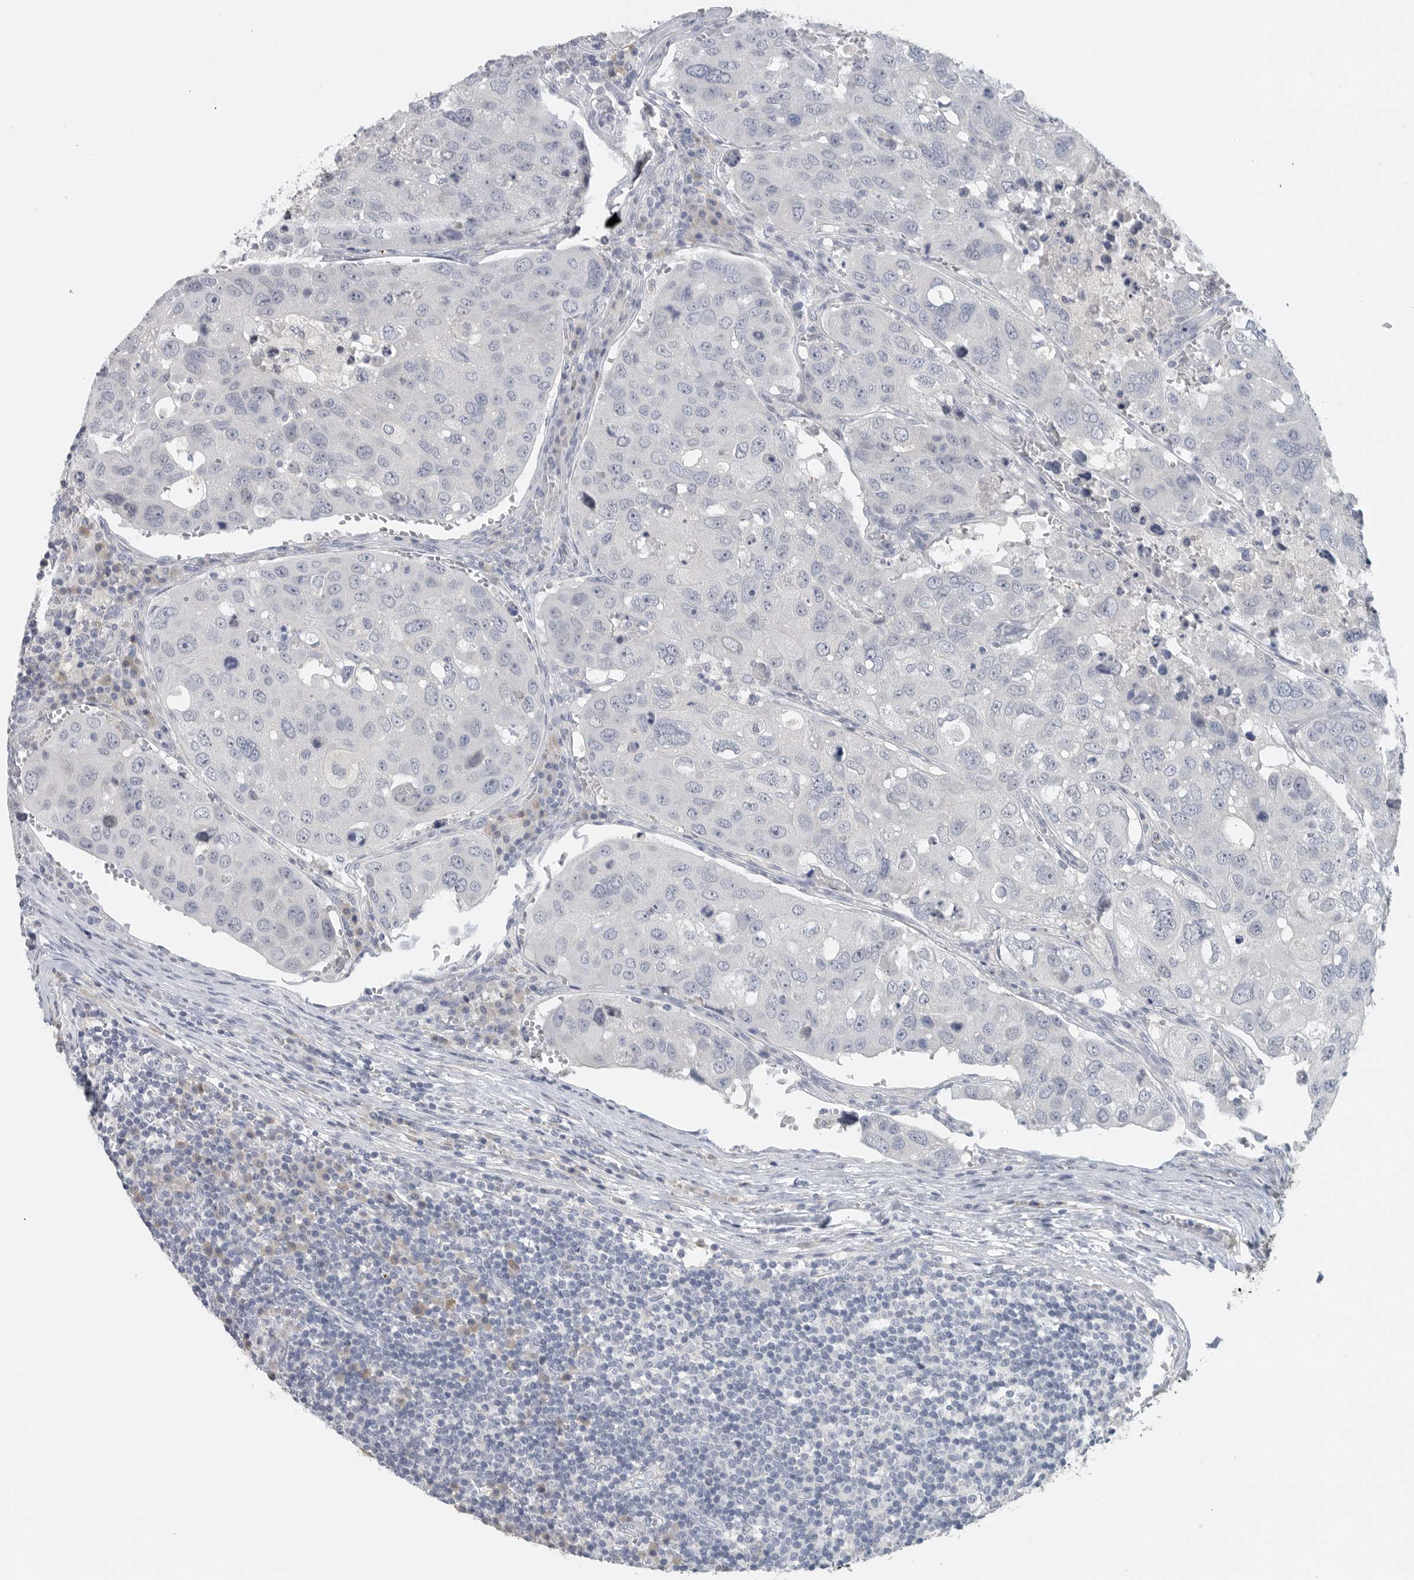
{"staining": {"intensity": "negative", "quantity": "none", "location": "none"}, "tissue": "urothelial cancer", "cell_type": "Tumor cells", "image_type": "cancer", "snomed": [{"axis": "morphology", "description": "Urothelial carcinoma, High grade"}, {"axis": "topography", "description": "Lymph node"}, {"axis": "topography", "description": "Urinary bladder"}], "caption": "Tumor cells show no significant protein positivity in urothelial carcinoma (high-grade). The staining is performed using DAB (3,3'-diaminobenzidine) brown chromogen with nuclei counter-stained in using hematoxylin.", "gene": "PAM", "patient": {"sex": "male", "age": 51}}